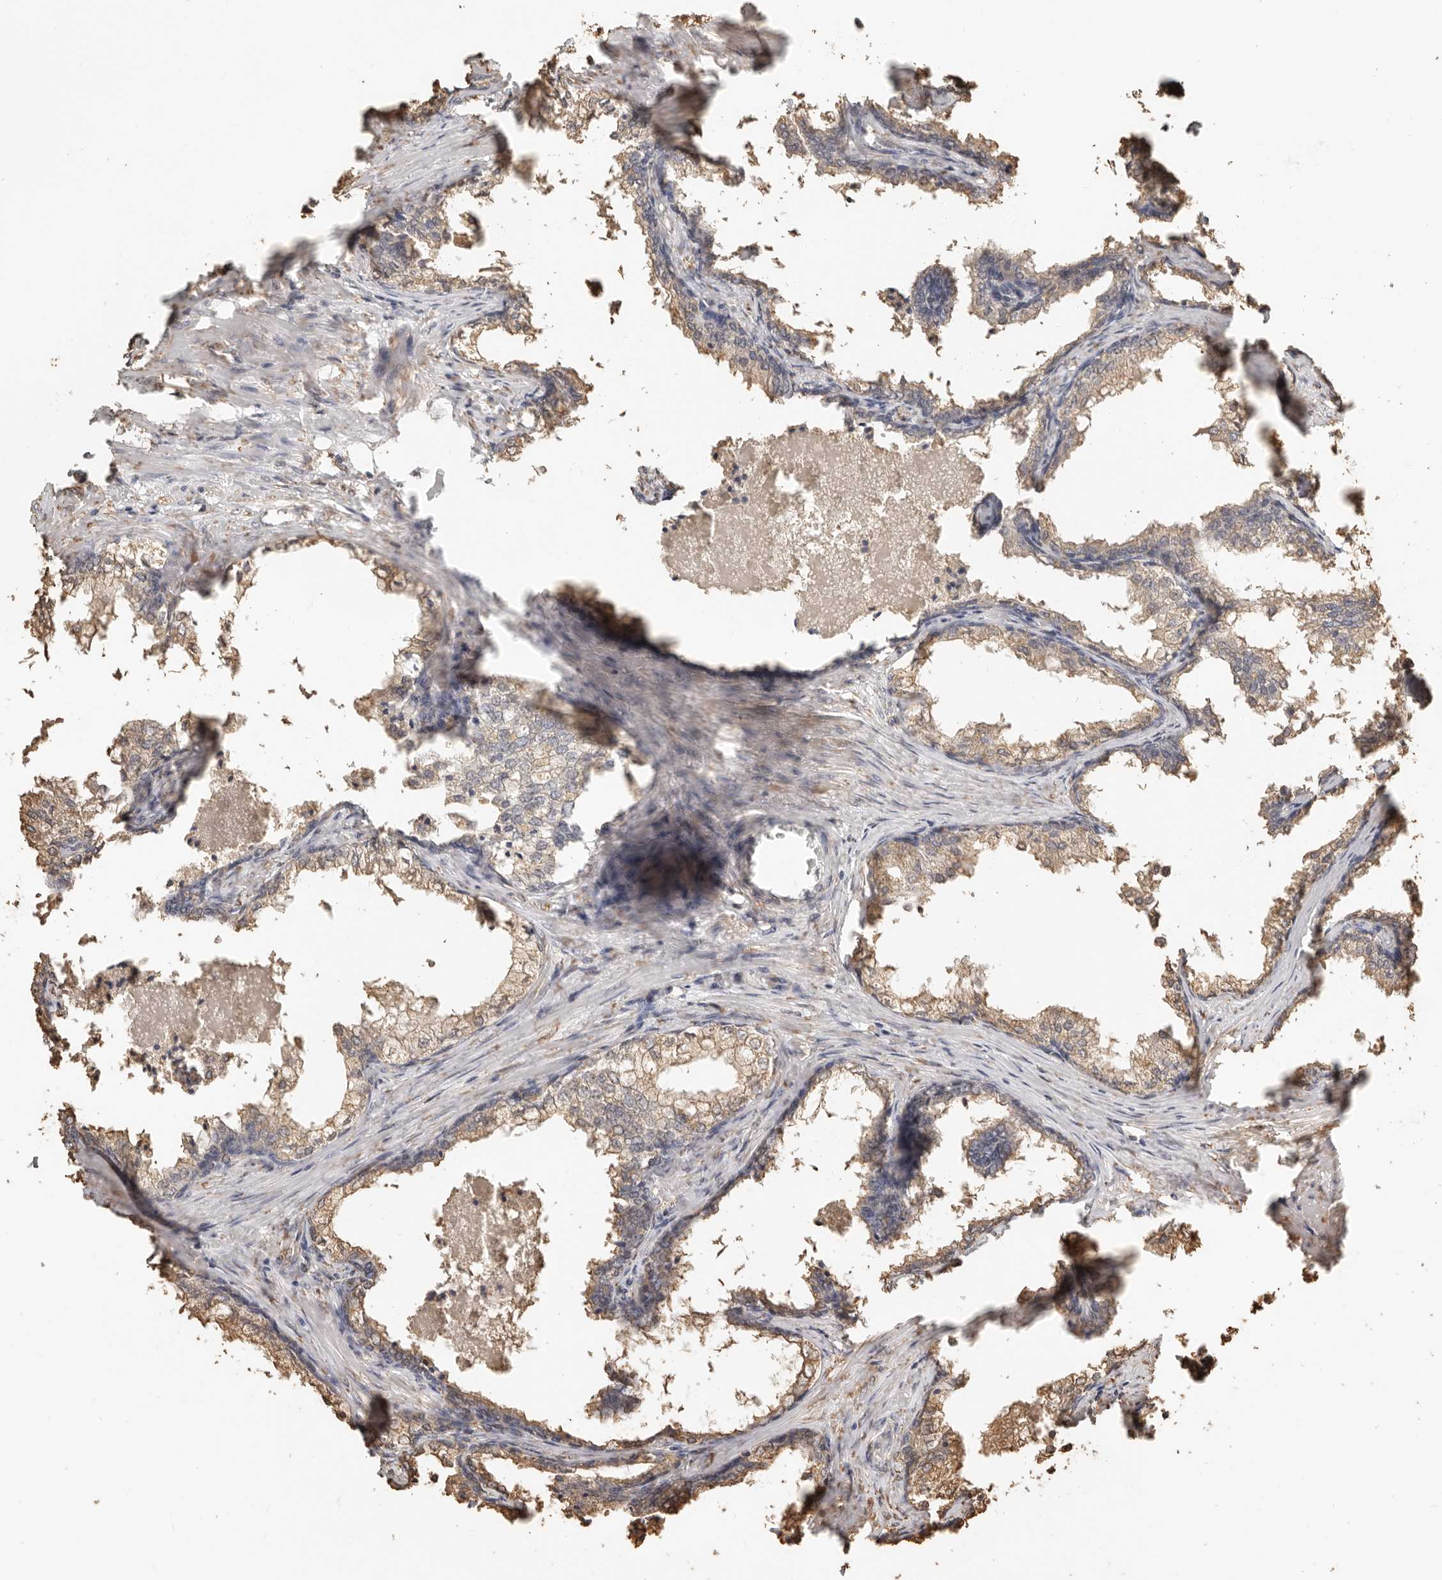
{"staining": {"intensity": "weak", "quantity": ">75%", "location": "cytoplasmic/membranous"}, "tissue": "prostate cancer", "cell_type": "Tumor cells", "image_type": "cancer", "snomed": [{"axis": "morphology", "description": "Adenocarcinoma, High grade"}, {"axis": "topography", "description": "Prostate"}], "caption": "Protein analysis of prostate adenocarcinoma (high-grade) tissue demonstrates weak cytoplasmic/membranous staining in approximately >75% of tumor cells.", "gene": "ARHGEF10L", "patient": {"sex": "male", "age": 58}}